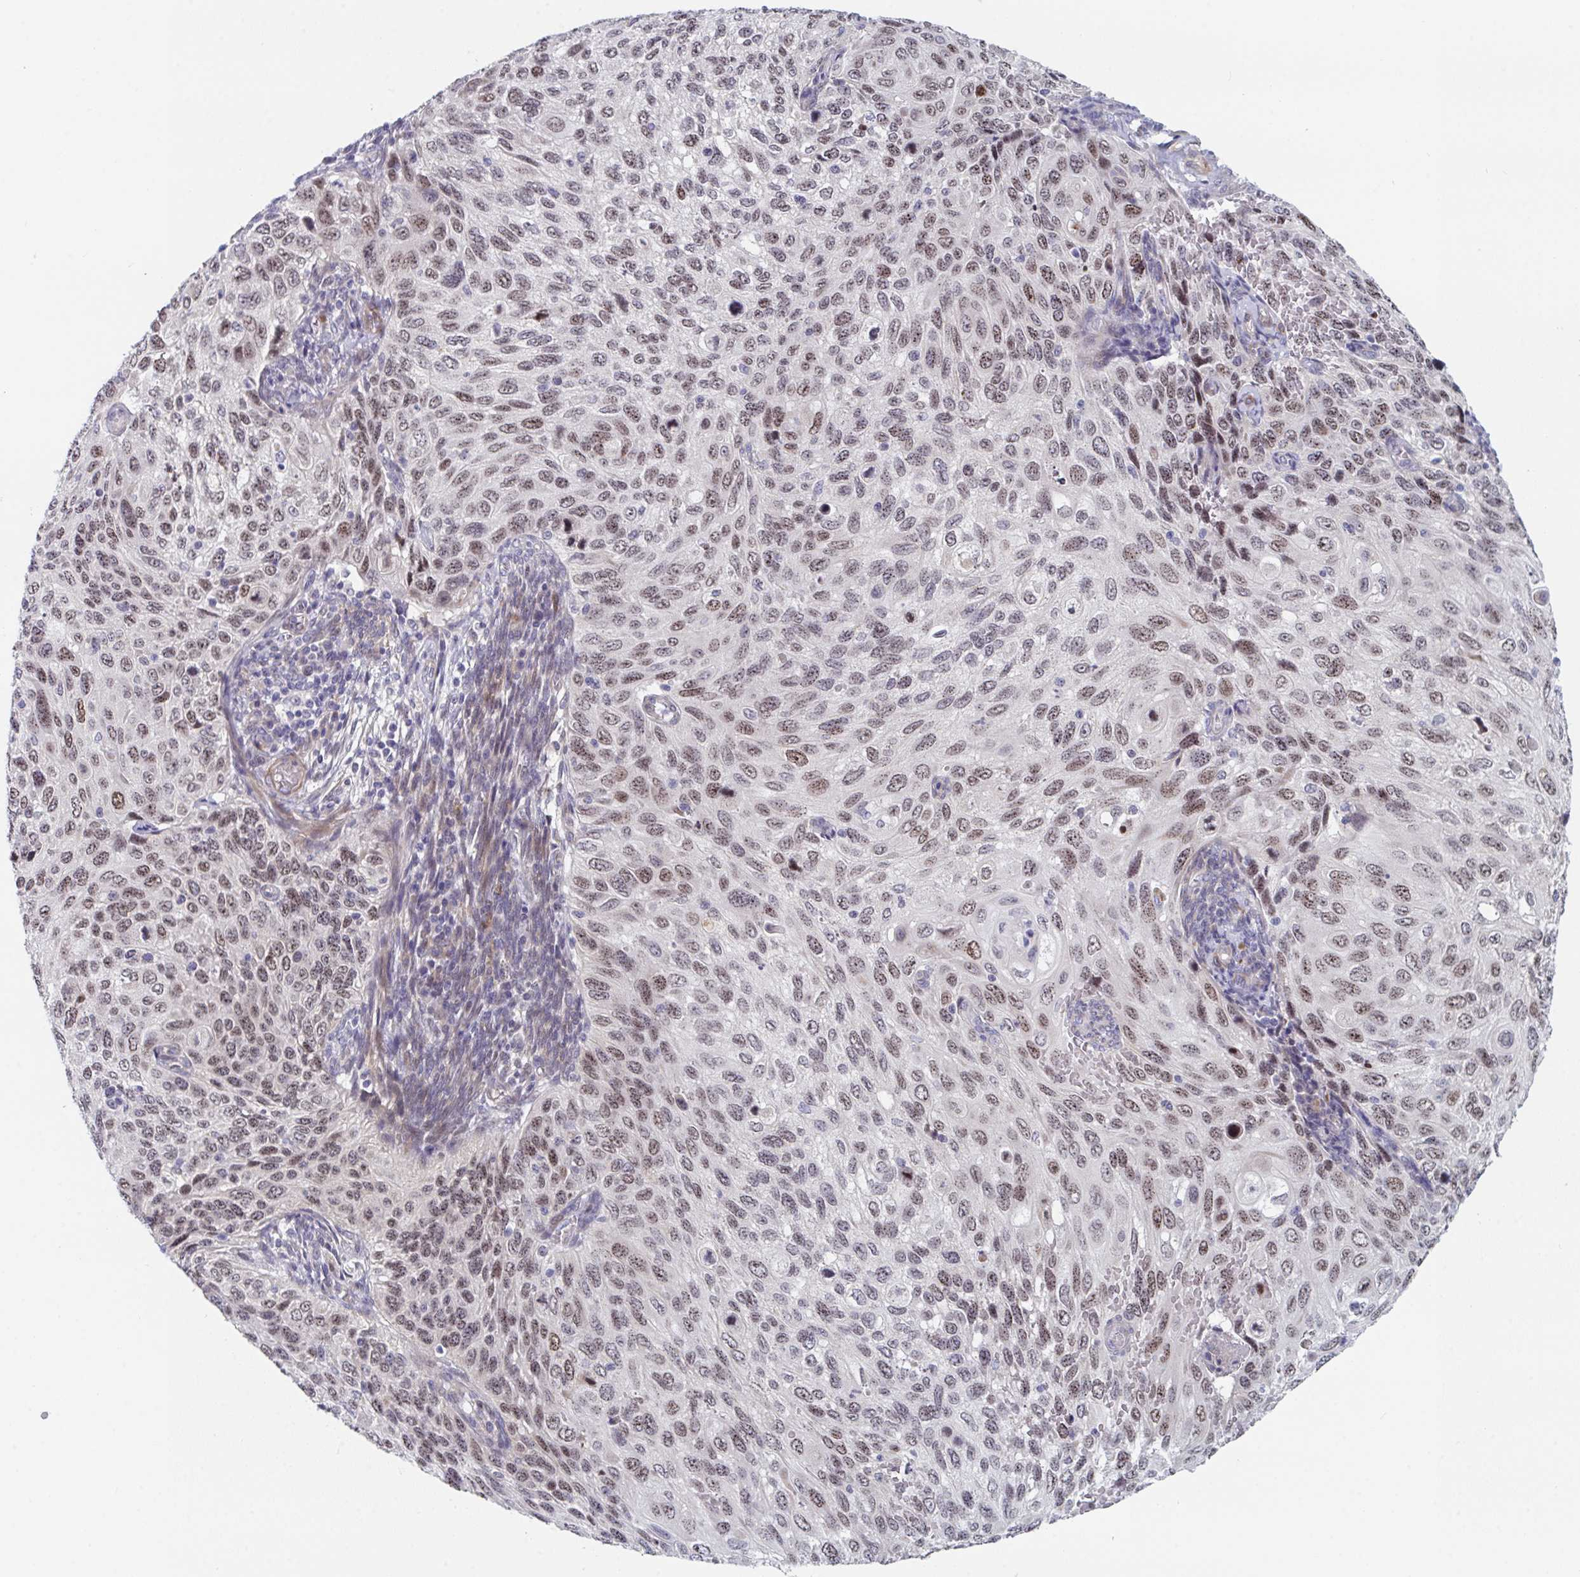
{"staining": {"intensity": "moderate", "quantity": ">75%", "location": "nuclear"}, "tissue": "cervical cancer", "cell_type": "Tumor cells", "image_type": "cancer", "snomed": [{"axis": "morphology", "description": "Squamous cell carcinoma, NOS"}, {"axis": "topography", "description": "Cervix"}], "caption": "This photomicrograph displays immunohistochemistry staining of human squamous cell carcinoma (cervical), with medium moderate nuclear staining in about >75% of tumor cells.", "gene": "CENPT", "patient": {"sex": "female", "age": 70}}